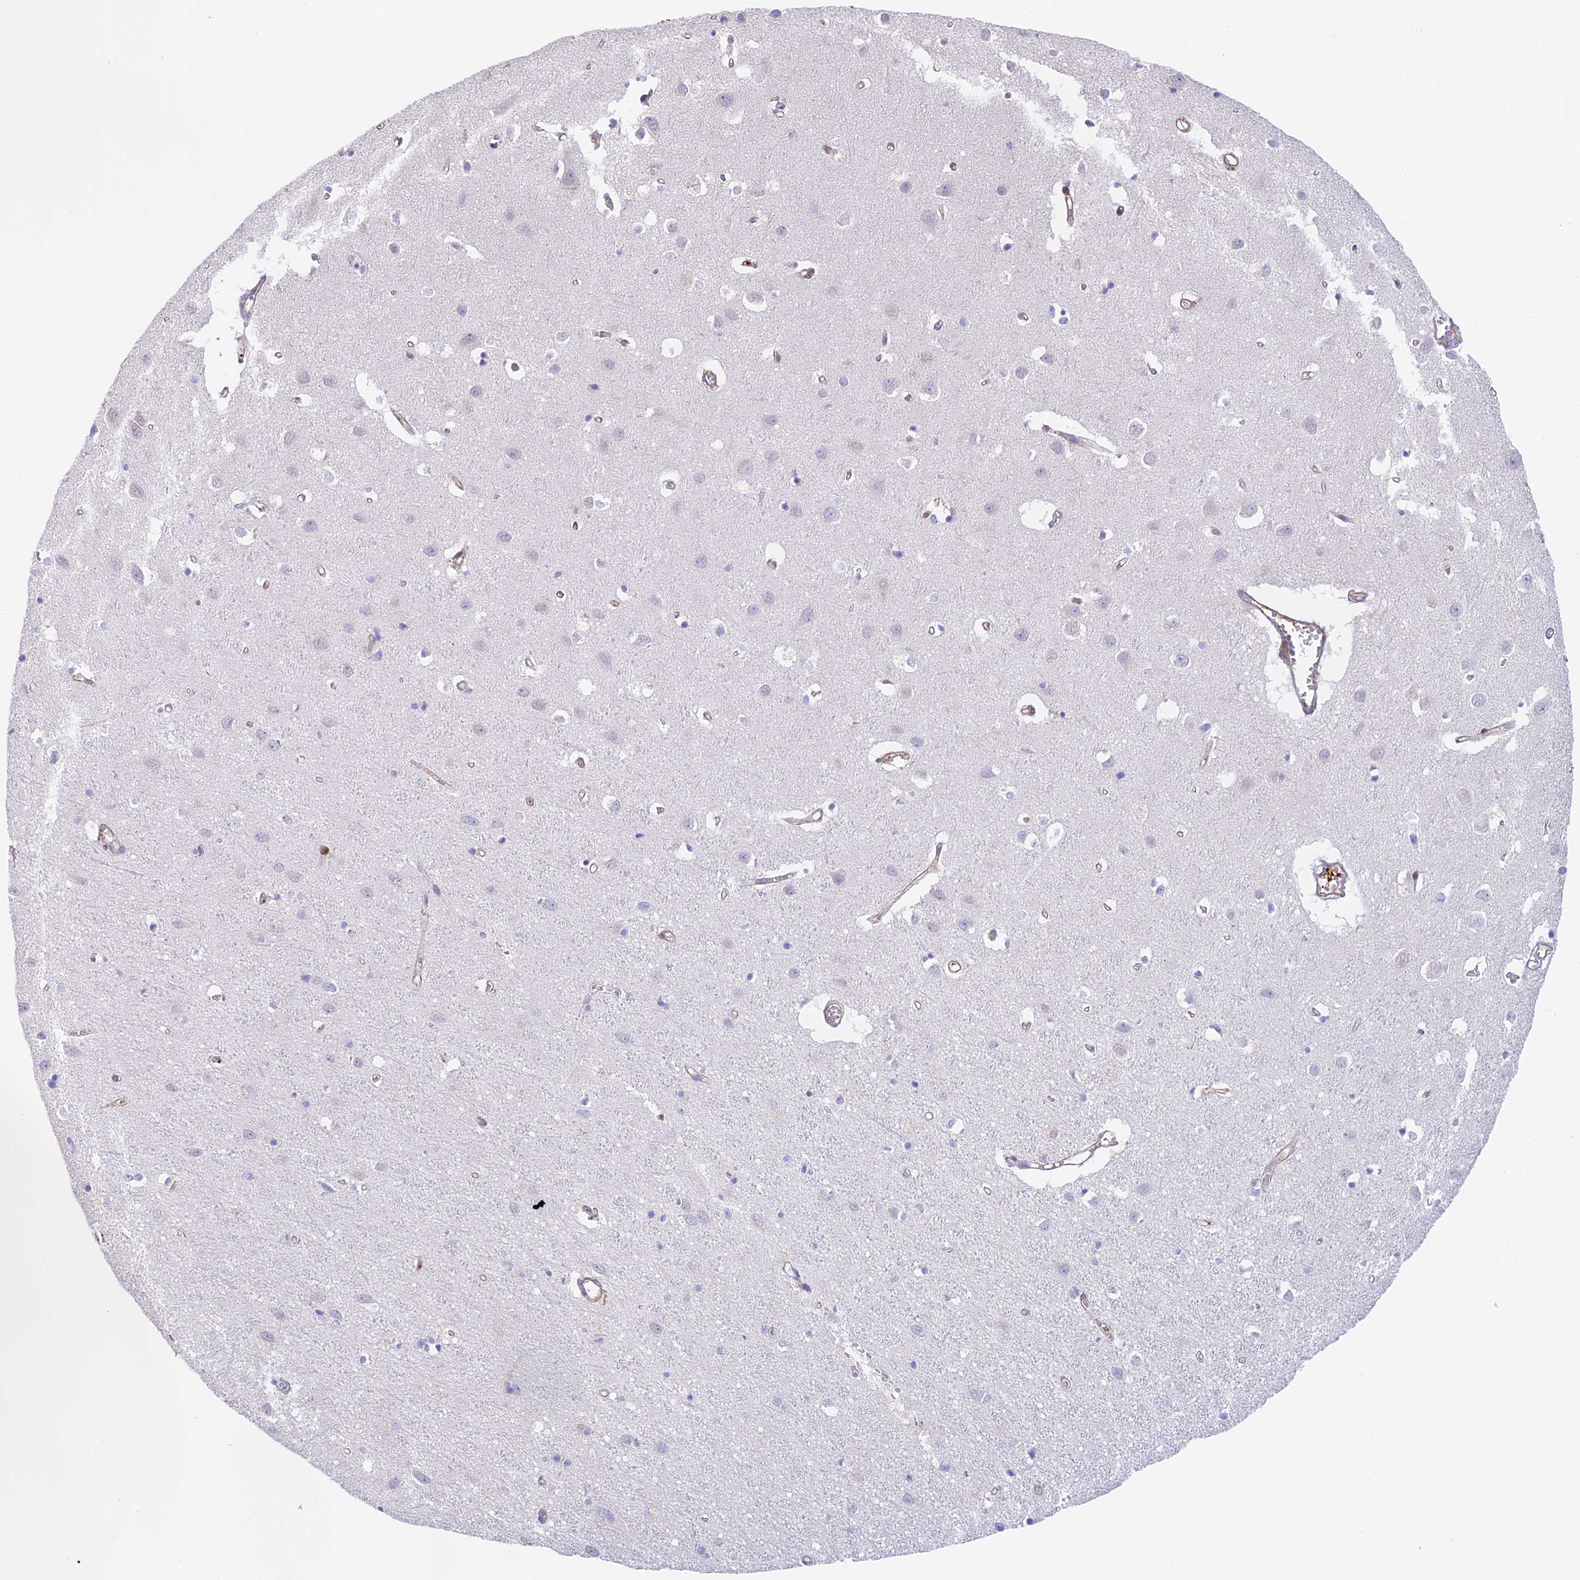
{"staining": {"intensity": "moderate", "quantity": ">75%", "location": "cytoplasmic/membranous"}, "tissue": "cerebral cortex", "cell_type": "Endothelial cells", "image_type": "normal", "snomed": [{"axis": "morphology", "description": "Normal tissue, NOS"}, {"axis": "topography", "description": "Cerebral cortex"}], "caption": "A brown stain highlights moderate cytoplasmic/membranous expression of a protein in endothelial cells of benign human cerebral cortex.", "gene": "DENND1C", "patient": {"sex": "female", "age": 64}}